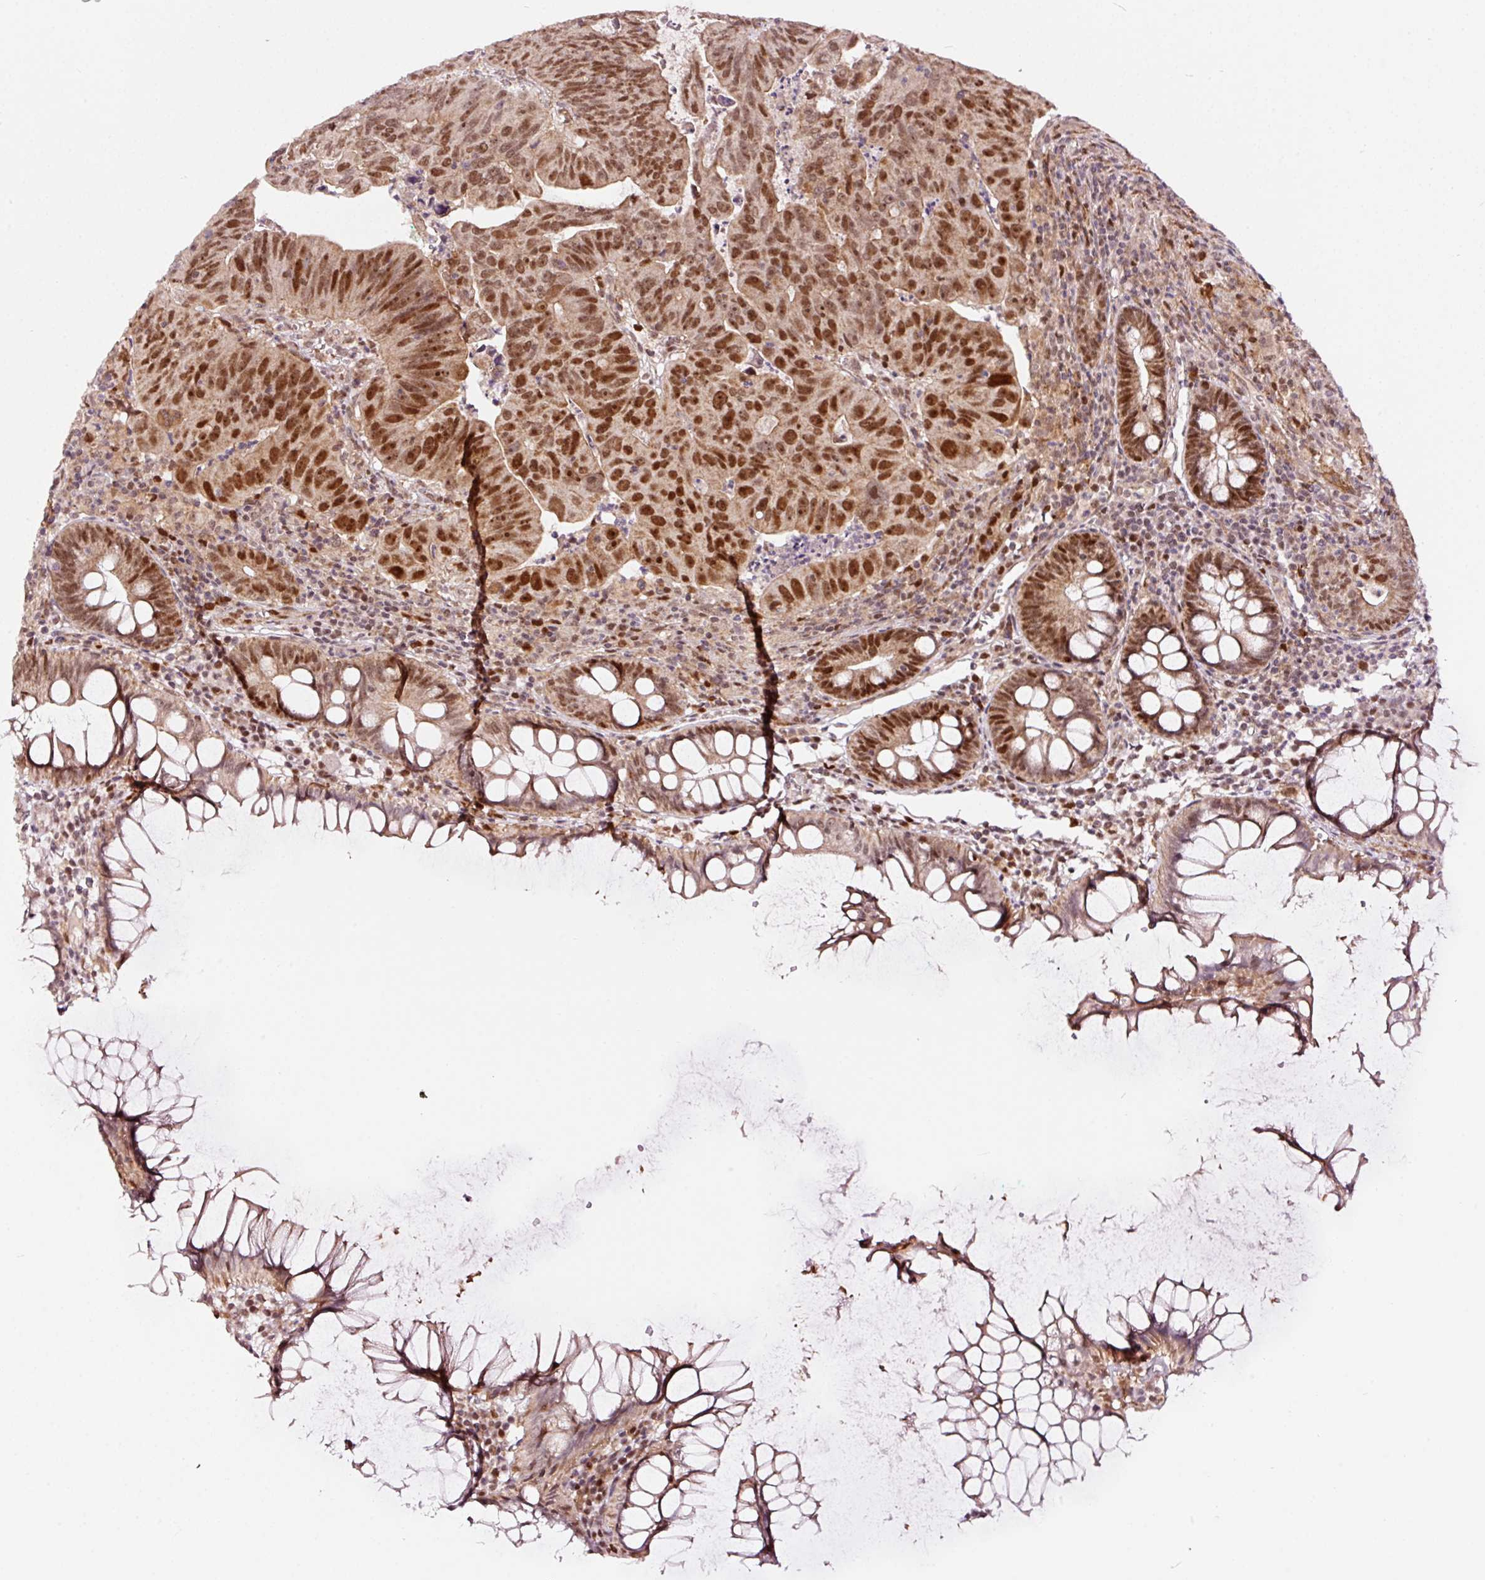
{"staining": {"intensity": "strong", "quantity": ">75%", "location": "nuclear"}, "tissue": "colorectal cancer", "cell_type": "Tumor cells", "image_type": "cancer", "snomed": [{"axis": "morphology", "description": "Adenocarcinoma, NOS"}, {"axis": "topography", "description": "Rectum"}], "caption": "Brown immunohistochemical staining in human adenocarcinoma (colorectal) shows strong nuclear expression in about >75% of tumor cells.", "gene": "RFC4", "patient": {"sex": "male", "age": 69}}